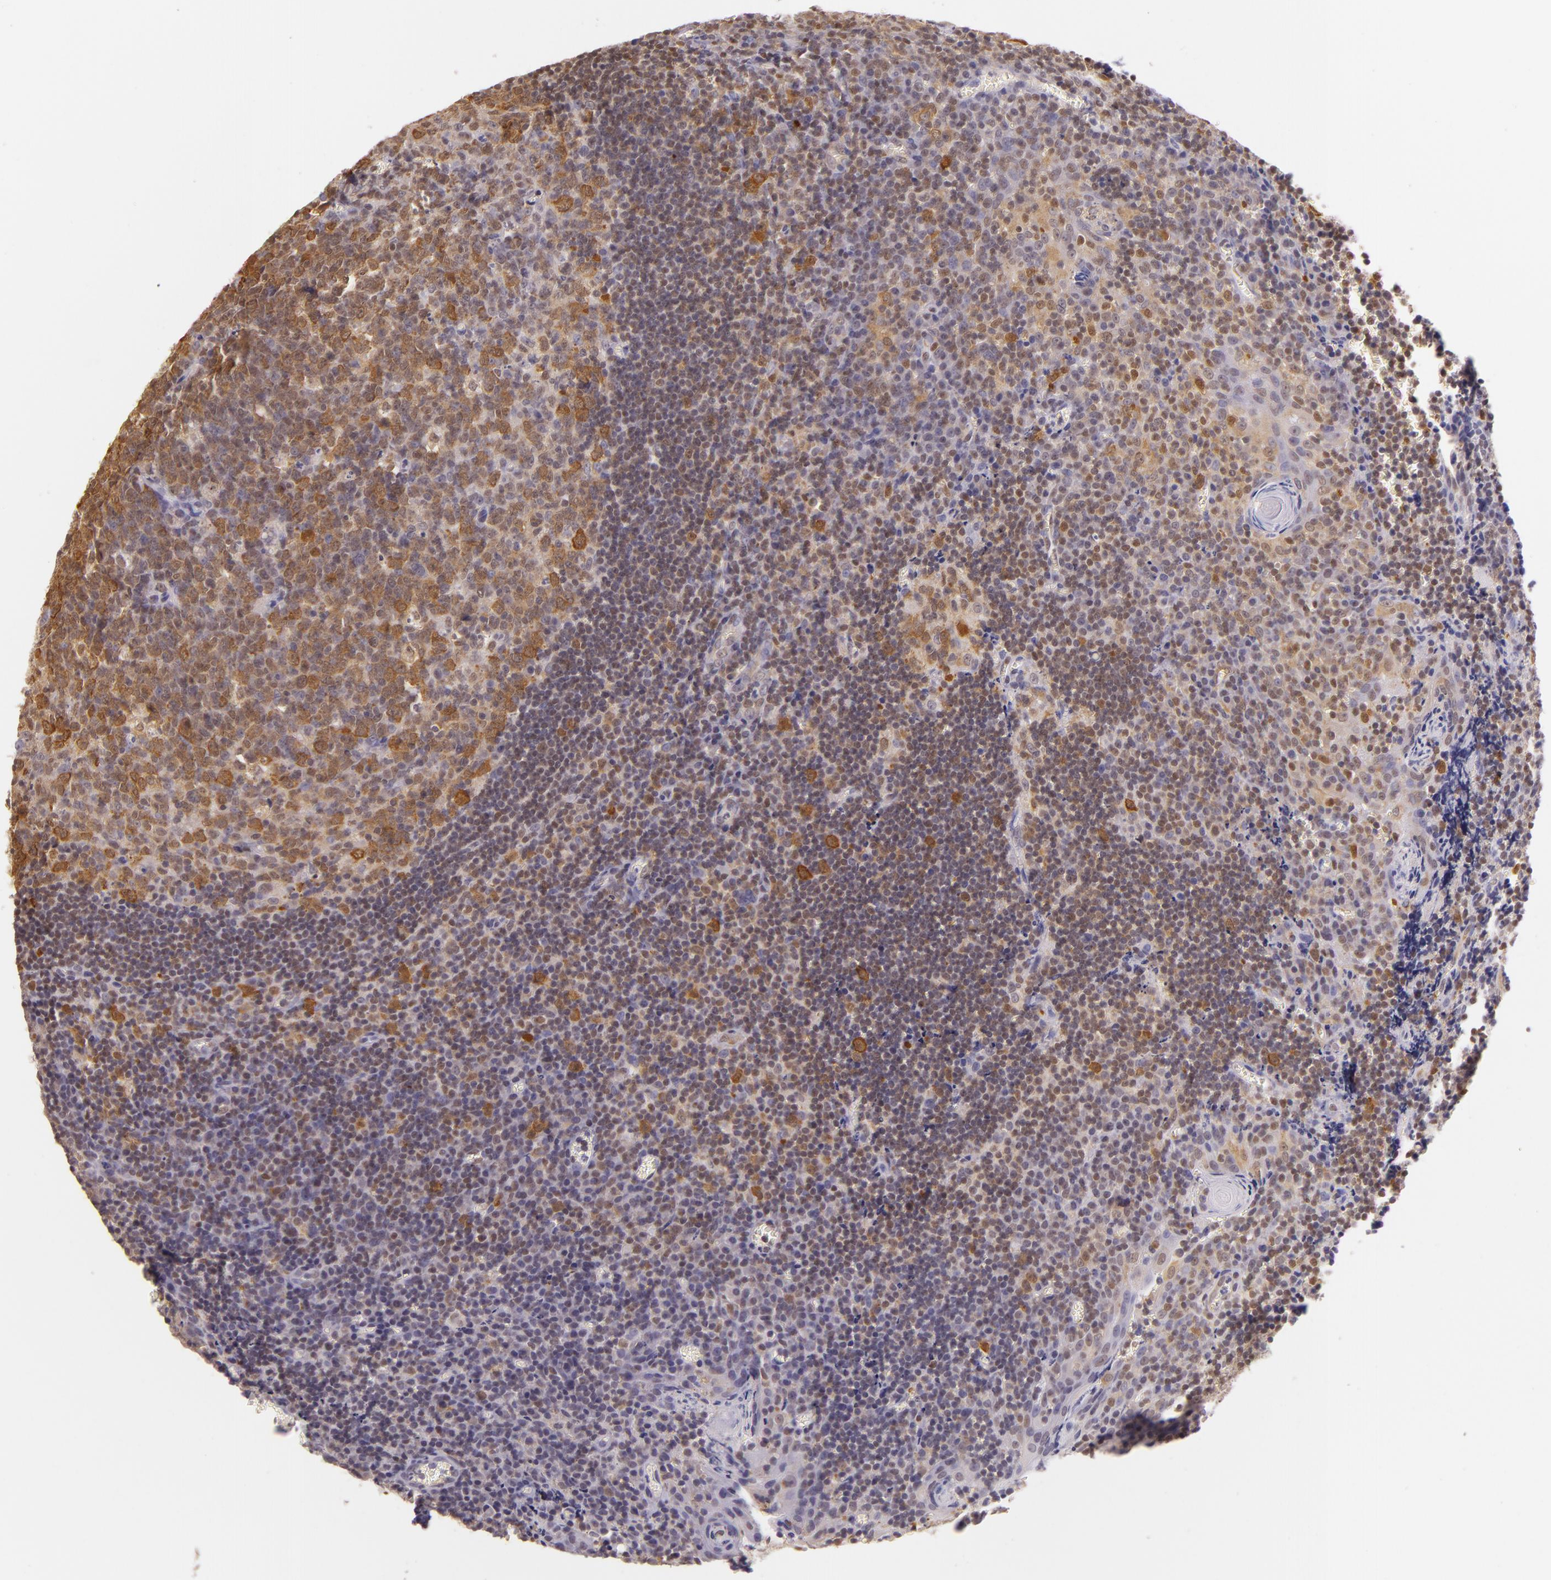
{"staining": {"intensity": "moderate", "quantity": "25%-75%", "location": "cytoplasmic/membranous"}, "tissue": "tonsil", "cell_type": "Germinal center cells", "image_type": "normal", "snomed": [{"axis": "morphology", "description": "Normal tissue, NOS"}, {"axis": "topography", "description": "Tonsil"}], "caption": "Moderate cytoplasmic/membranous protein staining is present in about 25%-75% of germinal center cells in tonsil.", "gene": "HSPA8", "patient": {"sex": "male", "age": 20}}